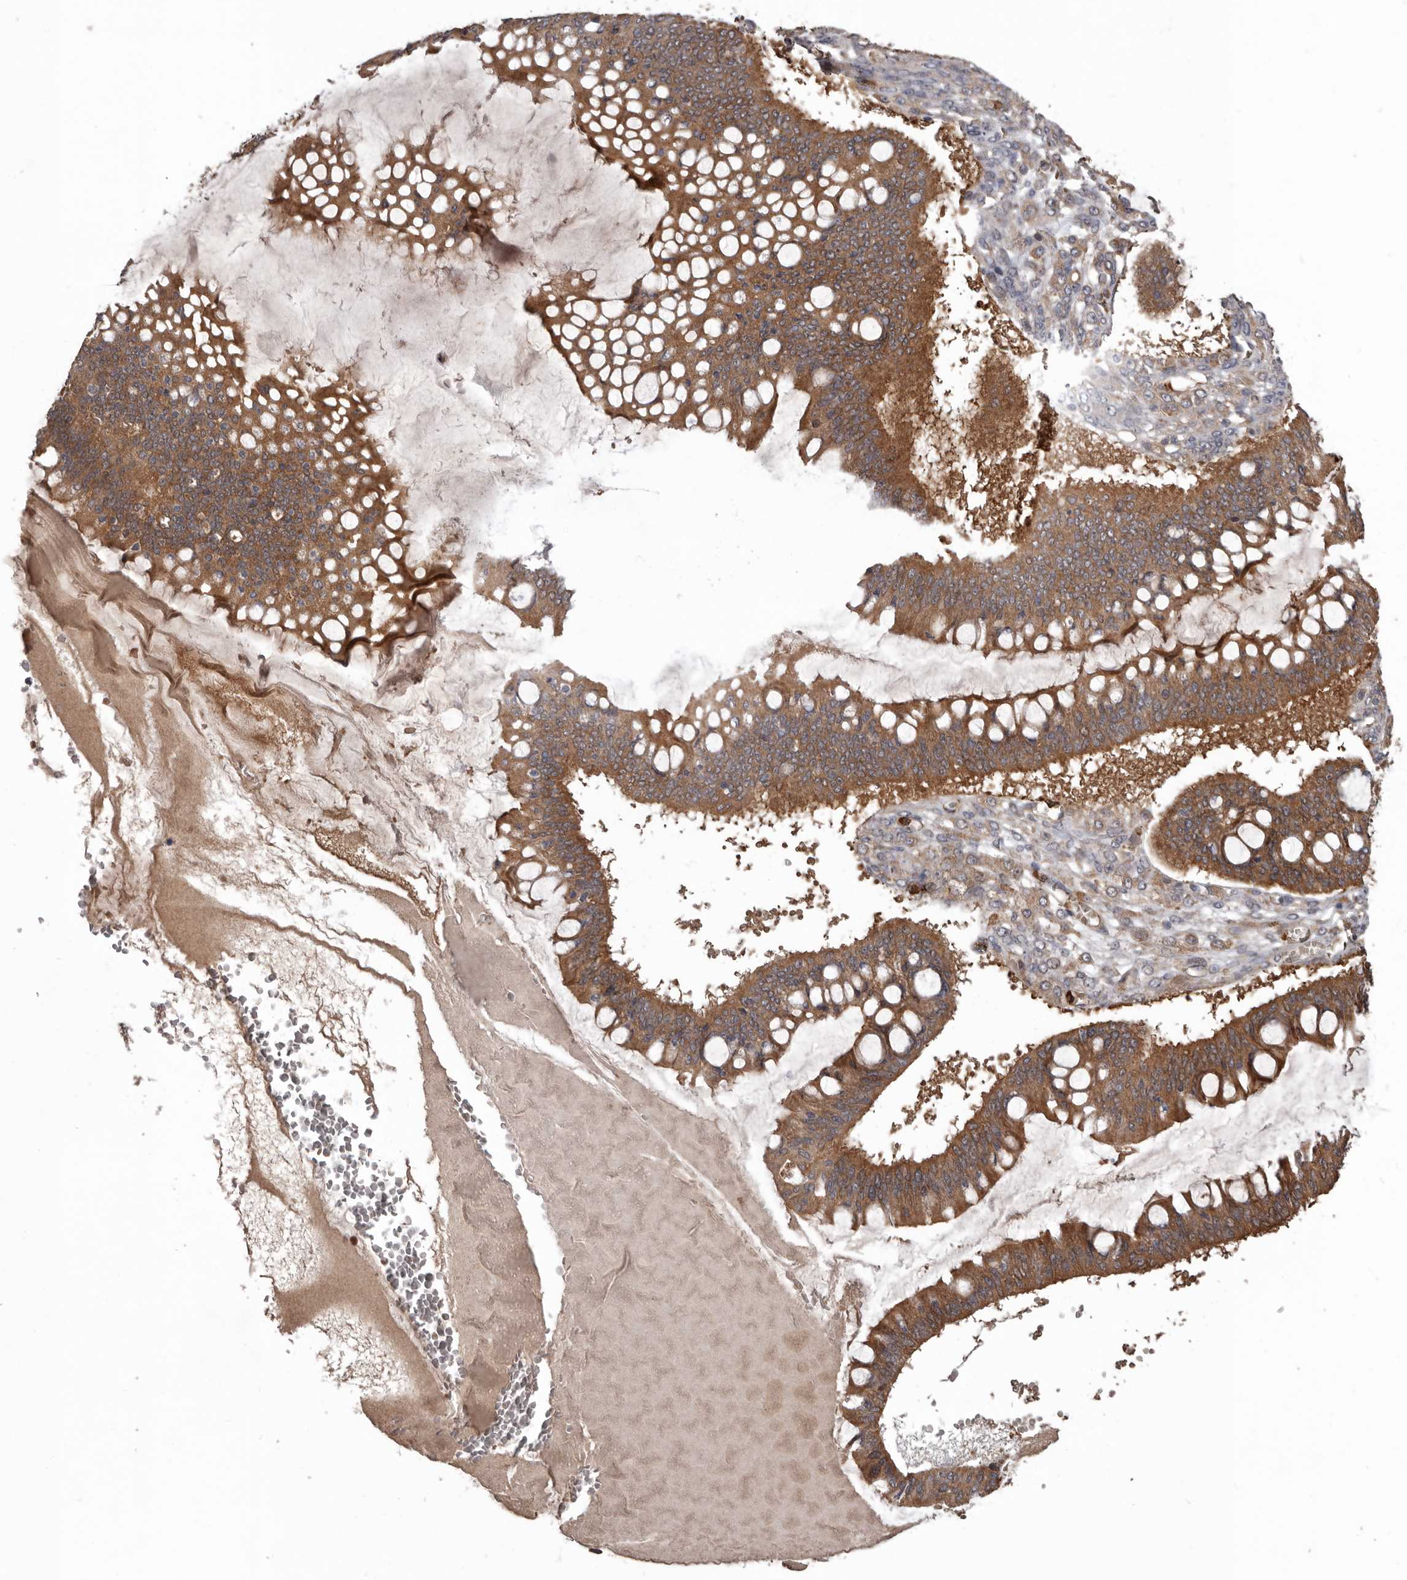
{"staining": {"intensity": "moderate", "quantity": ">75%", "location": "cytoplasmic/membranous"}, "tissue": "ovarian cancer", "cell_type": "Tumor cells", "image_type": "cancer", "snomed": [{"axis": "morphology", "description": "Cystadenocarcinoma, mucinous, NOS"}, {"axis": "topography", "description": "Ovary"}], "caption": "High-power microscopy captured an immunohistochemistry (IHC) histopathology image of ovarian cancer (mucinous cystadenocarcinoma), revealing moderate cytoplasmic/membranous staining in approximately >75% of tumor cells. Immunohistochemistry stains the protein of interest in brown and the nuclei are stained blue.", "gene": "ARHGEF5", "patient": {"sex": "female", "age": 73}}